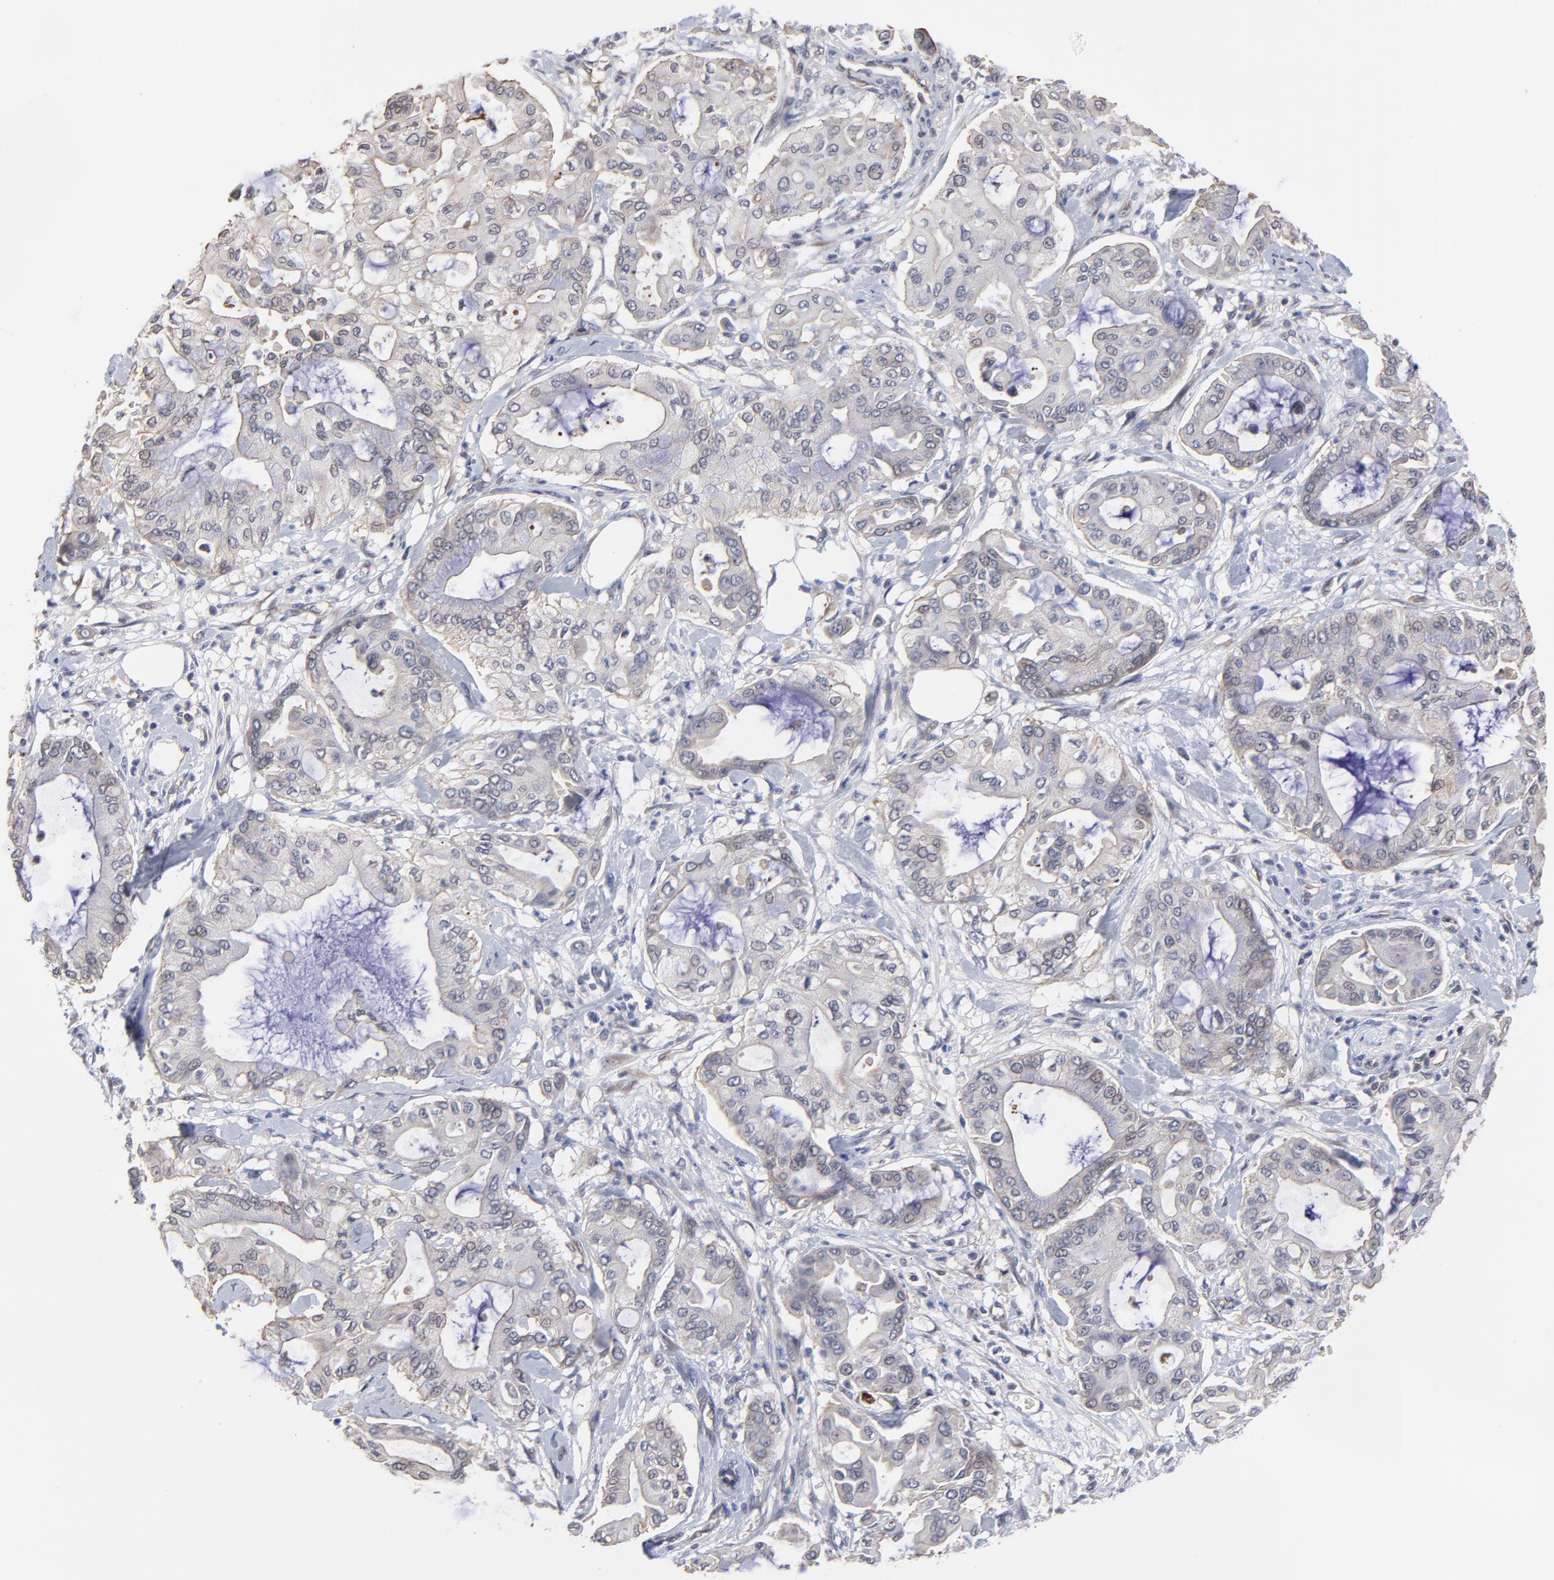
{"staining": {"intensity": "weak", "quantity": ">75%", "location": "cytoplasmic/membranous"}, "tissue": "pancreatic cancer", "cell_type": "Tumor cells", "image_type": "cancer", "snomed": [{"axis": "morphology", "description": "Adenocarcinoma, NOS"}, {"axis": "morphology", "description": "Adenocarcinoma, metastatic, NOS"}, {"axis": "topography", "description": "Lymph node"}, {"axis": "topography", "description": "Pancreas"}, {"axis": "topography", "description": "Duodenum"}], "caption": "Adenocarcinoma (pancreatic) was stained to show a protein in brown. There is low levels of weak cytoplasmic/membranous positivity in about >75% of tumor cells. (brown staining indicates protein expression, while blue staining denotes nuclei).", "gene": "ZNF157", "patient": {"sex": "female", "age": 64}}